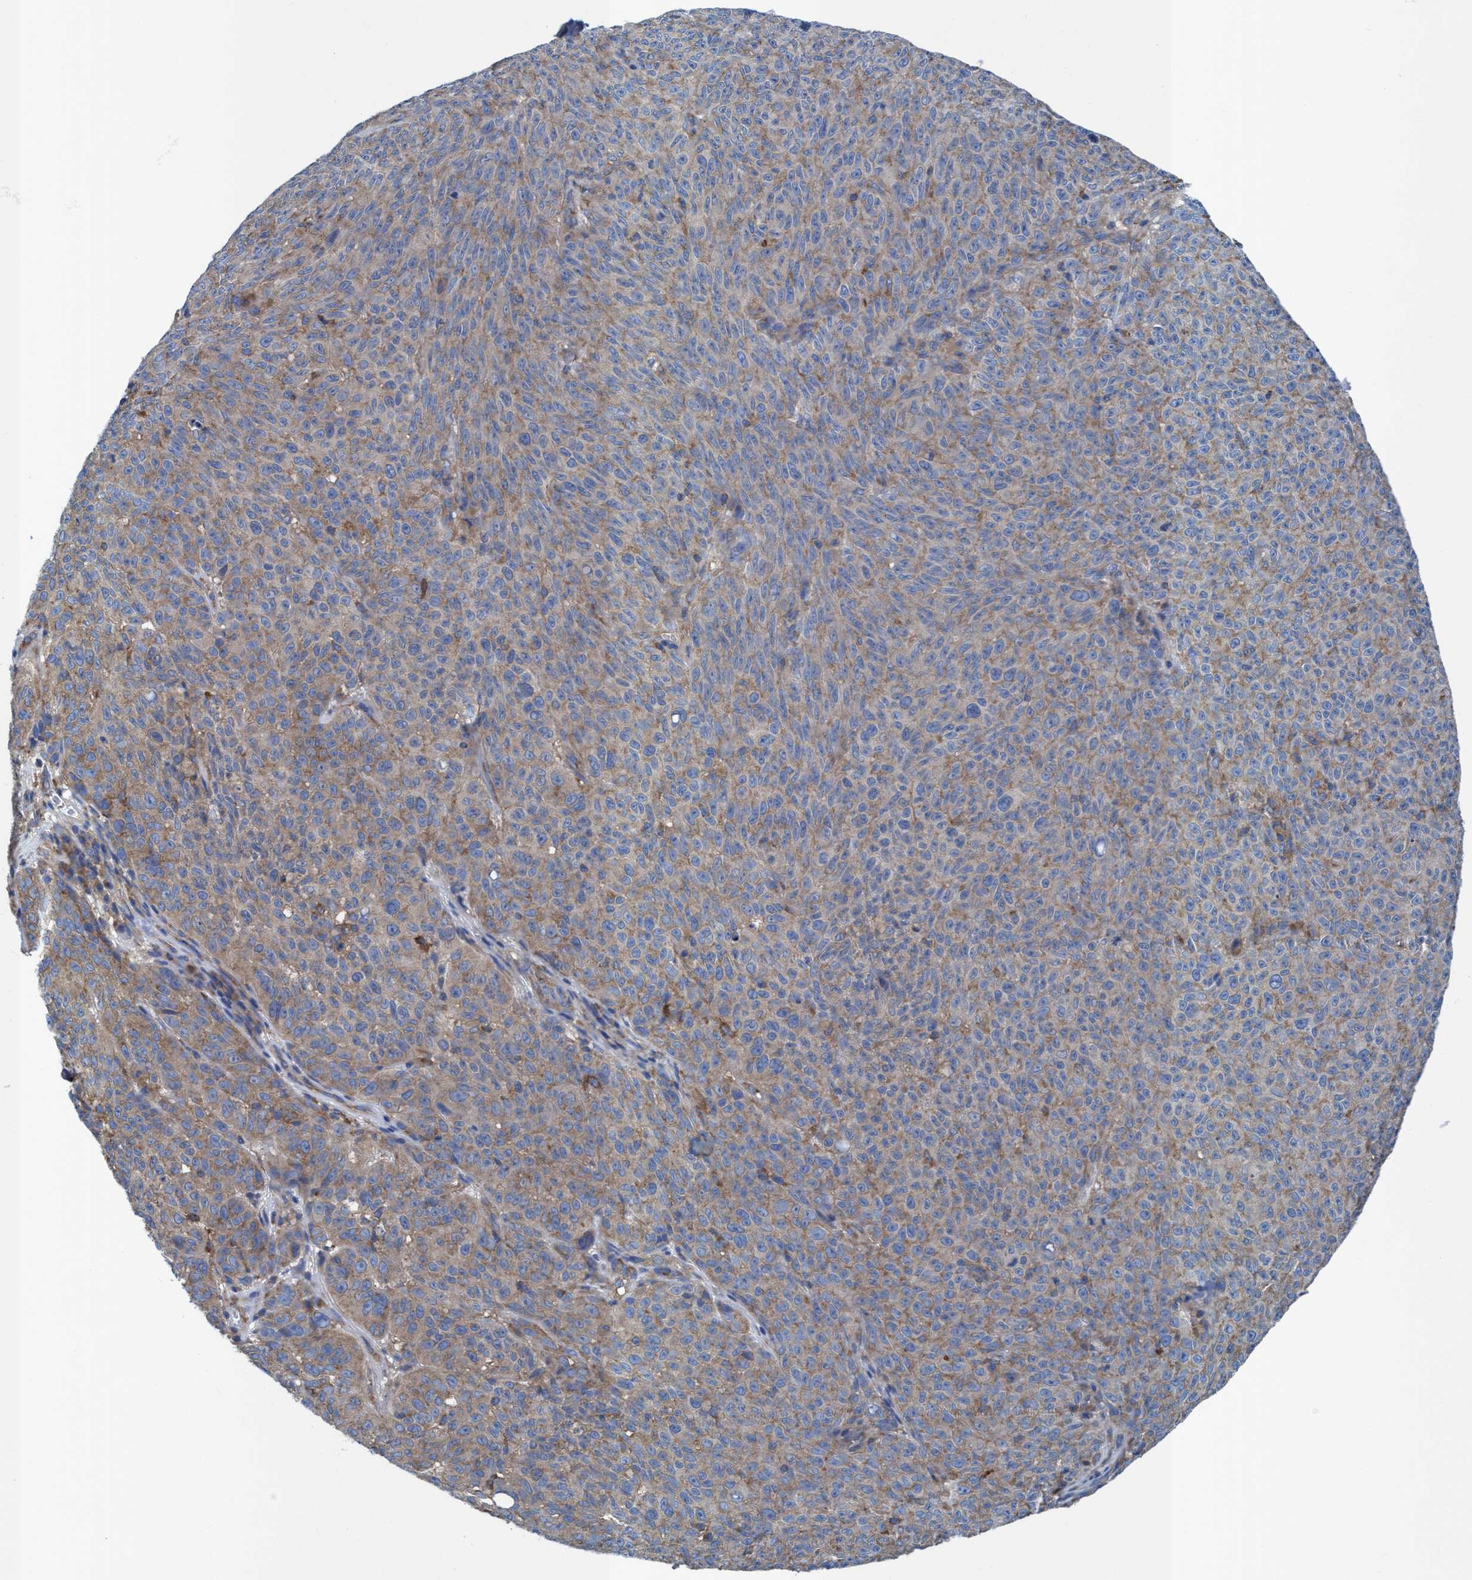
{"staining": {"intensity": "weak", "quantity": "25%-75%", "location": "cytoplasmic/membranous"}, "tissue": "melanoma", "cell_type": "Tumor cells", "image_type": "cancer", "snomed": [{"axis": "morphology", "description": "Malignant melanoma, NOS"}, {"axis": "topography", "description": "Skin"}], "caption": "Immunohistochemistry (IHC) micrograph of neoplastic tissue: human melanoma stained using immunohistochemistry displays low levels of weak protein expression localized specifically in the cytoplasmic/membranous of tumor cells, appearing as a cytoplasmic/membranous brown color.", "gene": "NMT1", "patient": {"sex": "female", "age": 82}}